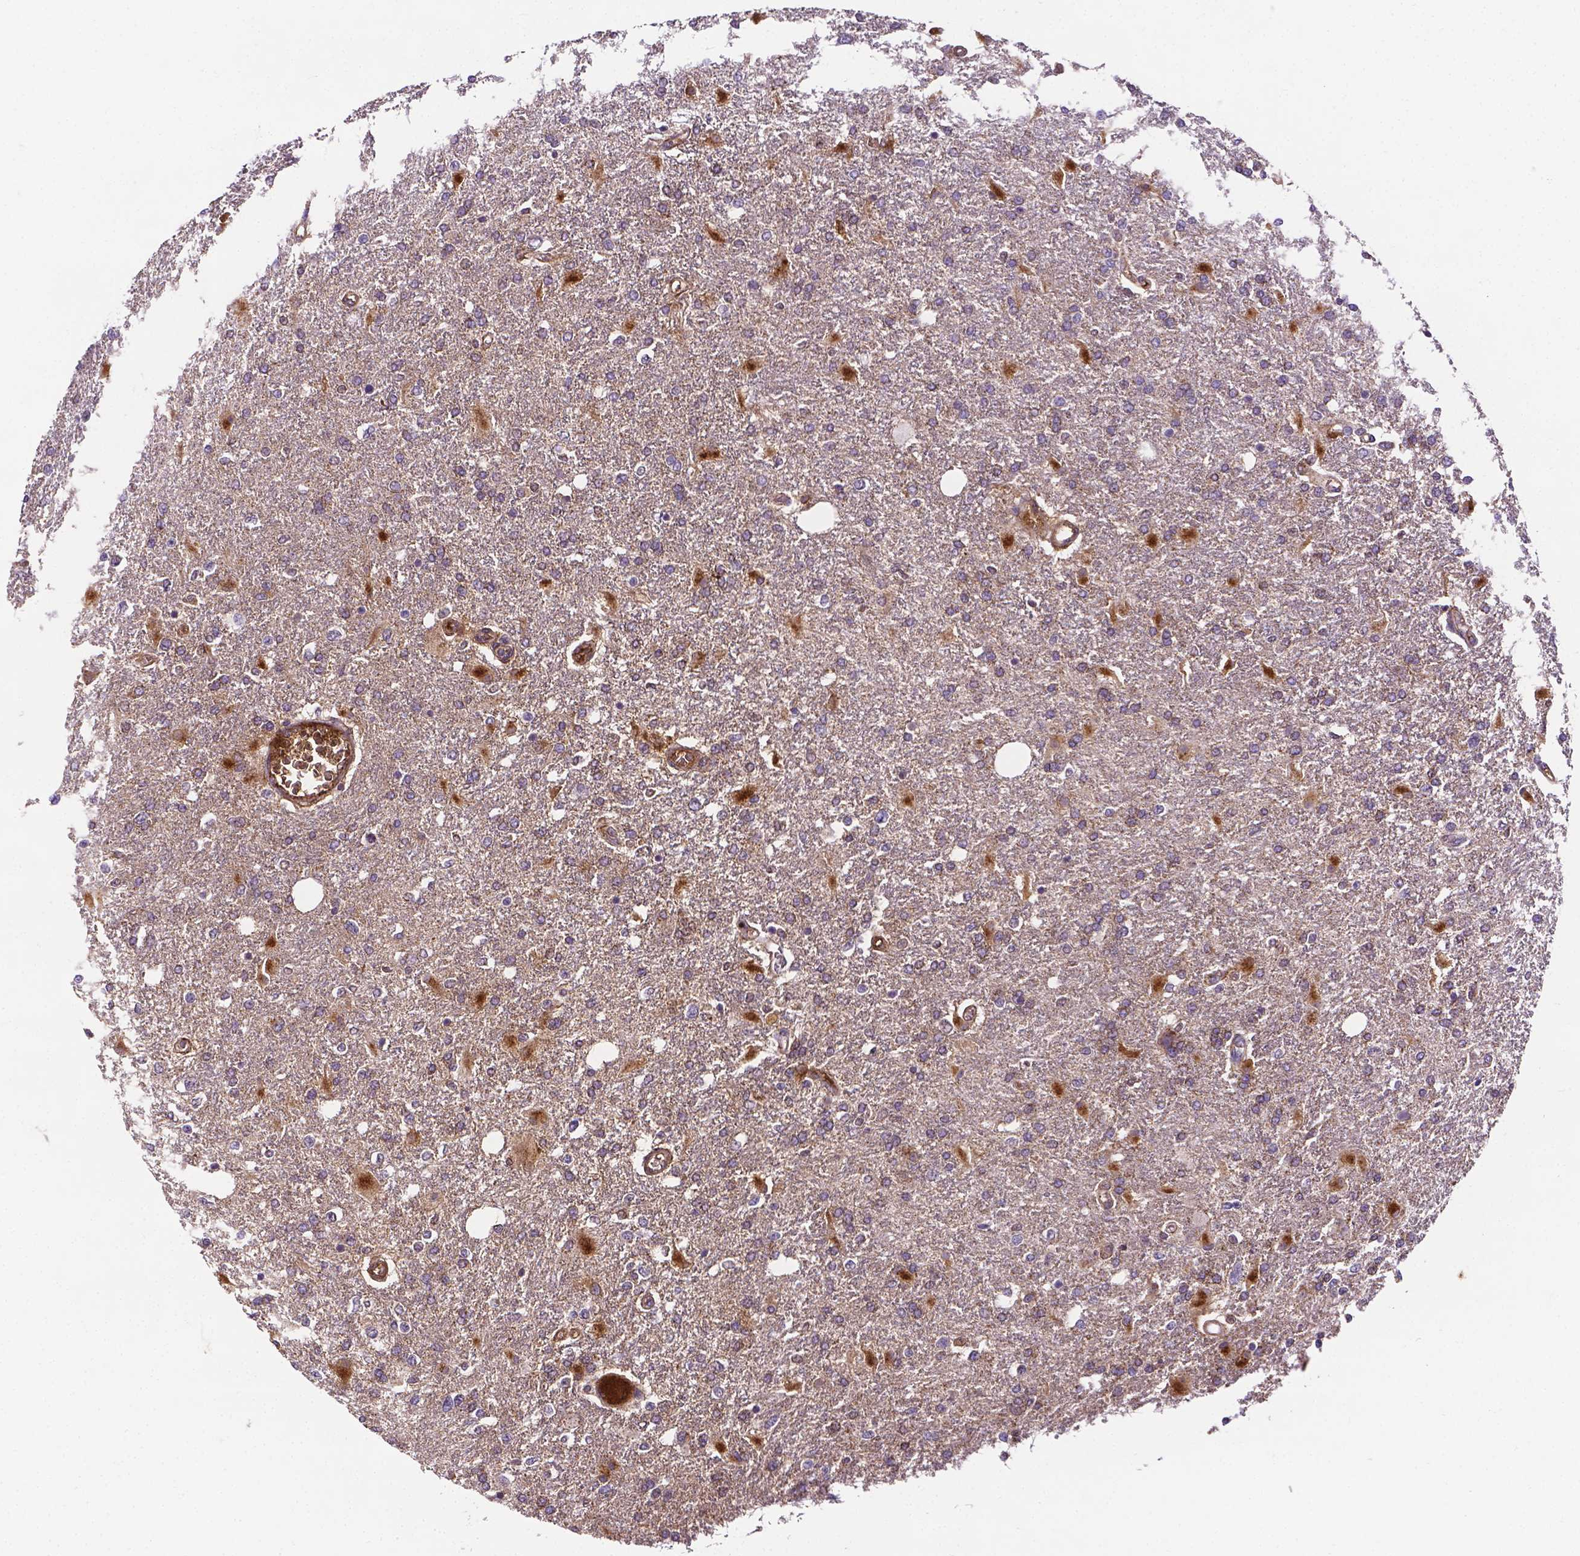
{"staining": {"intensity": "weak", "quantity": "25%-75%", "location": "cytoplasmic/membranous"}, "tissue": "glioma", "cell_type": "Tumor cells", "image_type": "cancer", "snomed": [{"axis": "morphology", "description": "Glioma, malignant, High grade"}, {"axis": "topography", "description": "Cerebral cortex"}], "caption": "Immunohistochemistry (IHC) micrograph of glioma stained for a protein (brown), which reveals low levels of weak cytoplasmic/membranous staining in about 25%-75% of tumor cells.", "gene": "APOE", "patient": {"sex": "male", "age": 79}}